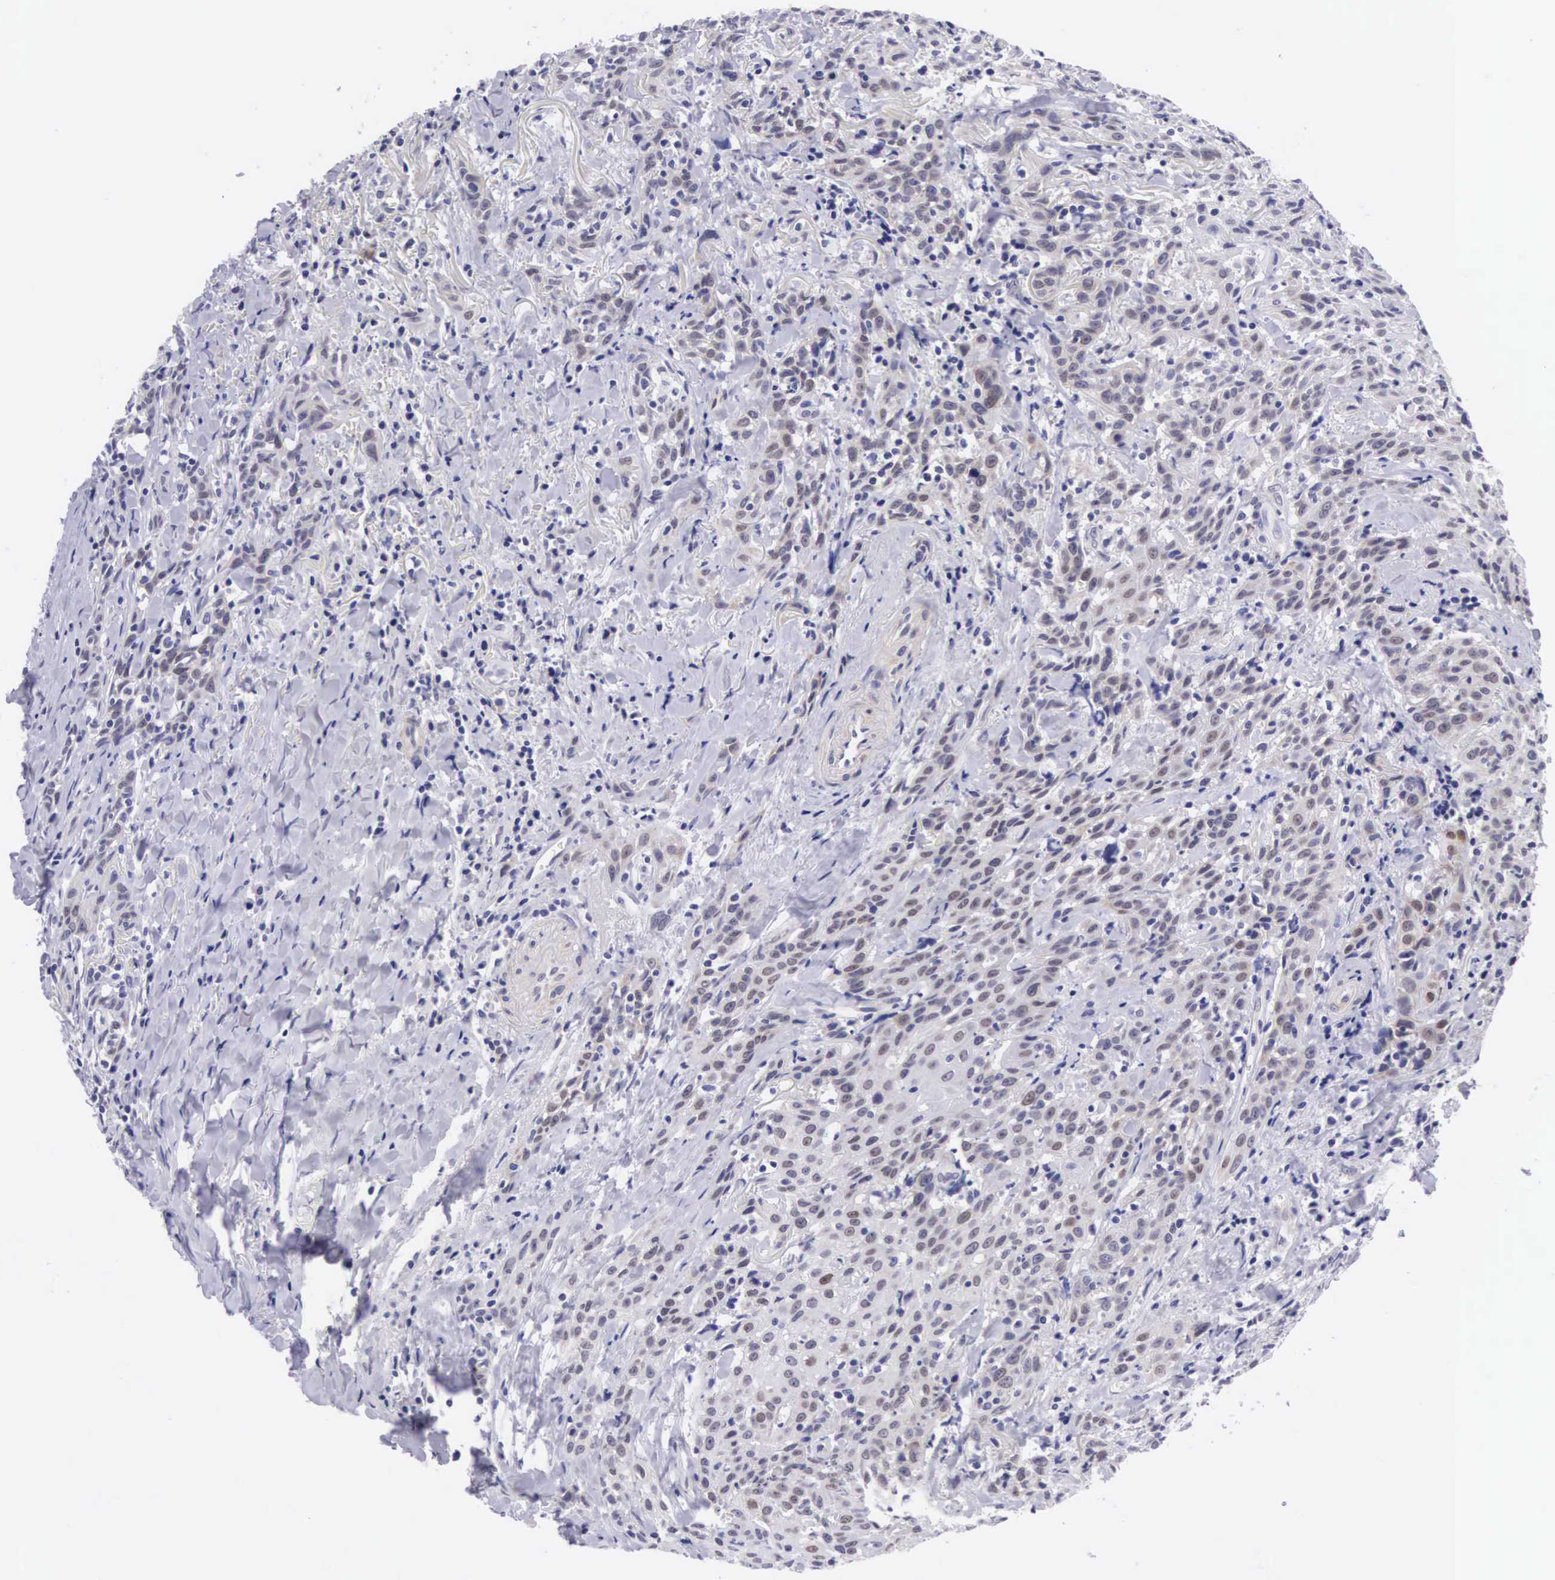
{"staining": {"intensity": "weak", "quantity": "25%-75%", "location": "cytoplasmic/membranous"}, "tissue": "head and neck cancer", "cell_type": "Tumor cells", "image_type": "cancer", "snomed": [{"axis": "morphology", "description": "Squamous cell carcinoma, NOS"}, {"axis": "topography", "description": "Oral tissue"}, {"axis": "topography", "description": "Head-Neck"}], "caption": "Protein staining of squamous cell carcinoma (head and neck) tissue reveals weak cytoplasmic/membranous expression in approximately 25%-75% of tumor cells. The staining is performed using DAB (3,3'-diaminobenzidine) brown chromogen to label protein expression. The nuclei are counter-stained blue using hematoxylin.", "gene": "SOX11", "patient": {"sex": "female", "age": 82}}